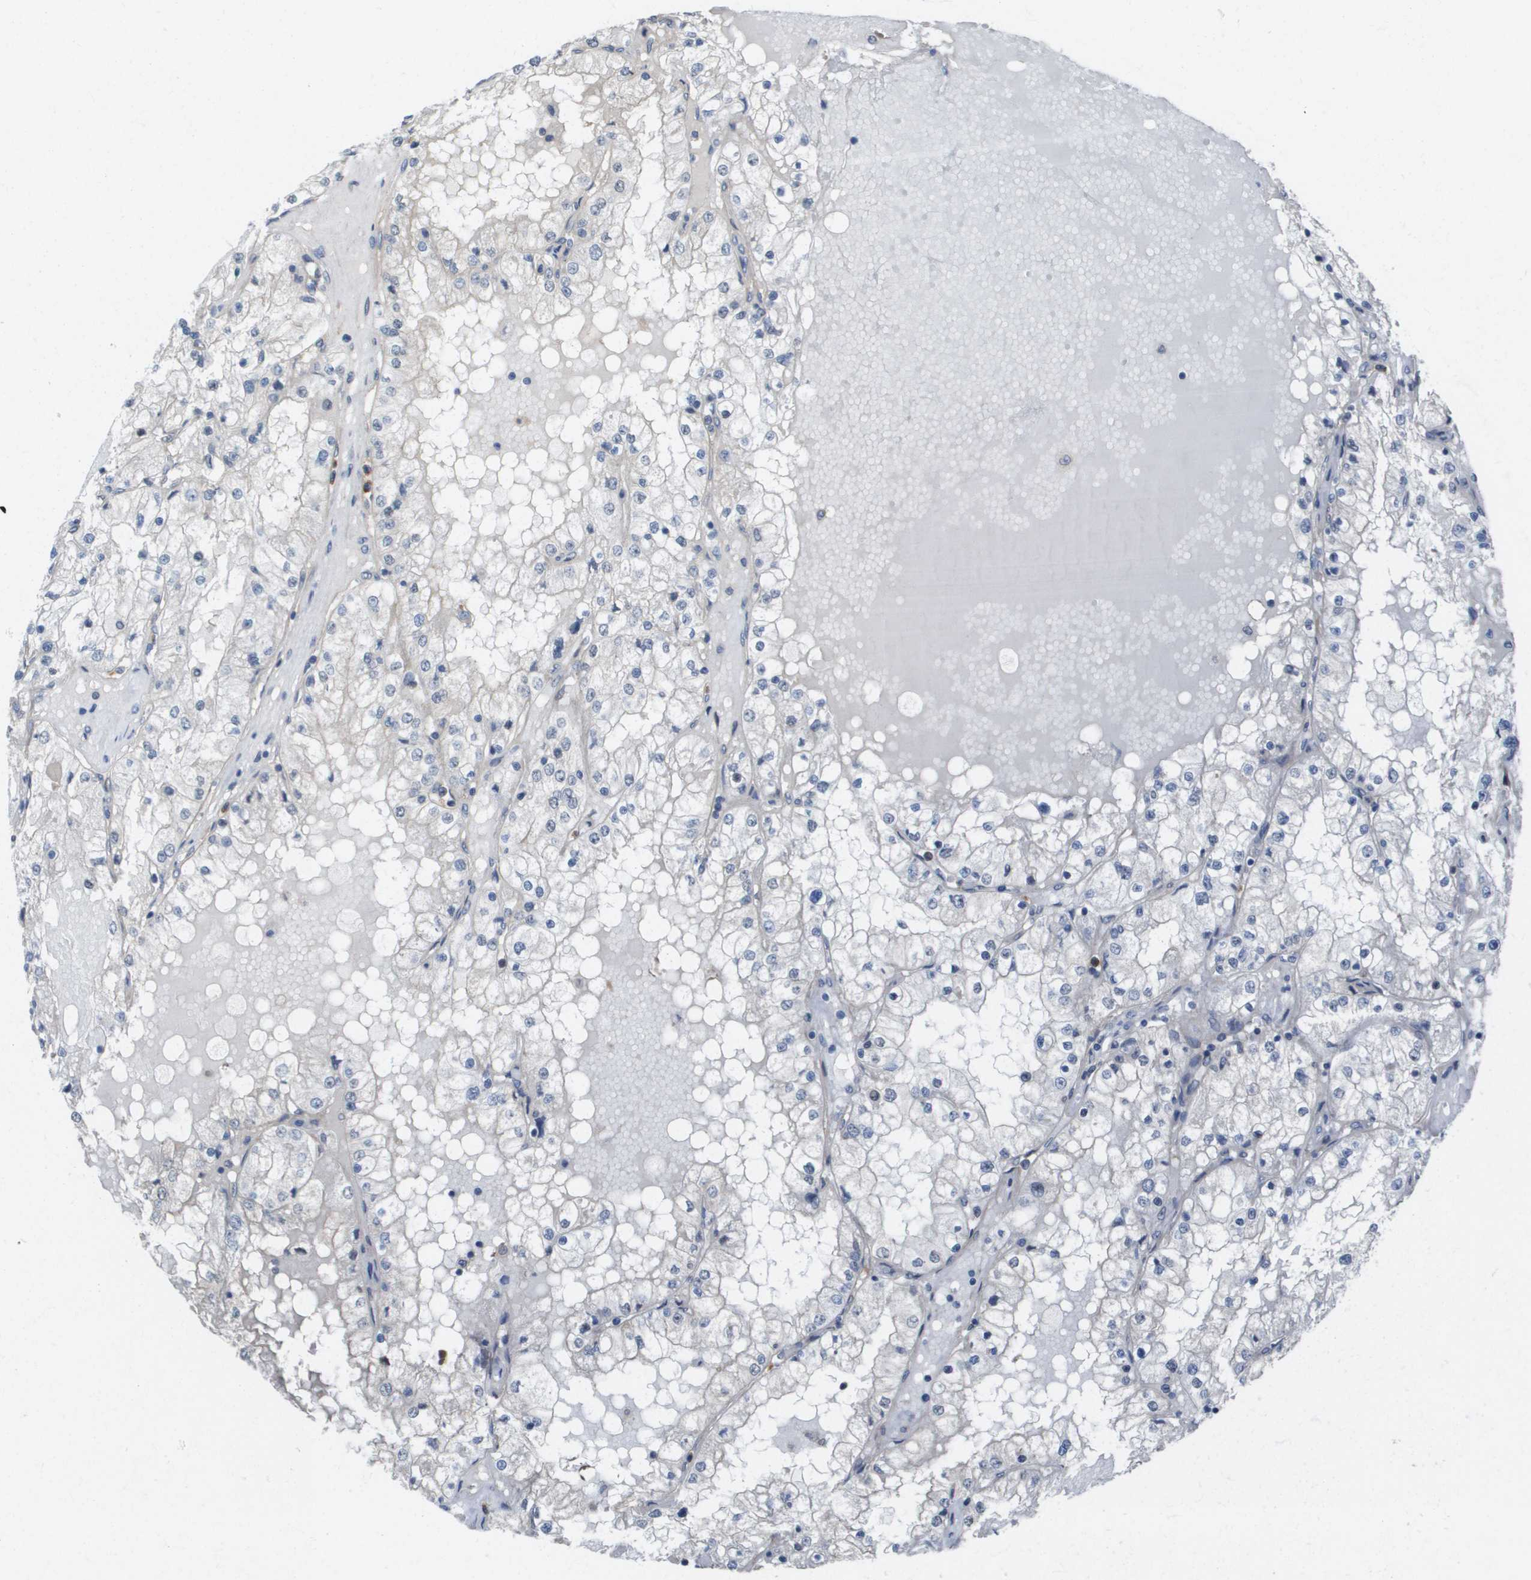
{"staining": {"intensity": "negative", "quantity": "none", "location": "none"}, "tissue": "renal cancer", "cell_type": "Tumor cells", "image_type": "cancer", "snomed": [{"axis": "morphology", "description": "Adenocarcinoma, NOS"}, {"axis": "topography", "description": "Kidney"}], "caption": "Renal adenocarcinoma was stained to show a protein in brown. There is no significant expression in tumor cells.", "gene": "RNF112", "patient": {"sex": "male", "age": 68}}